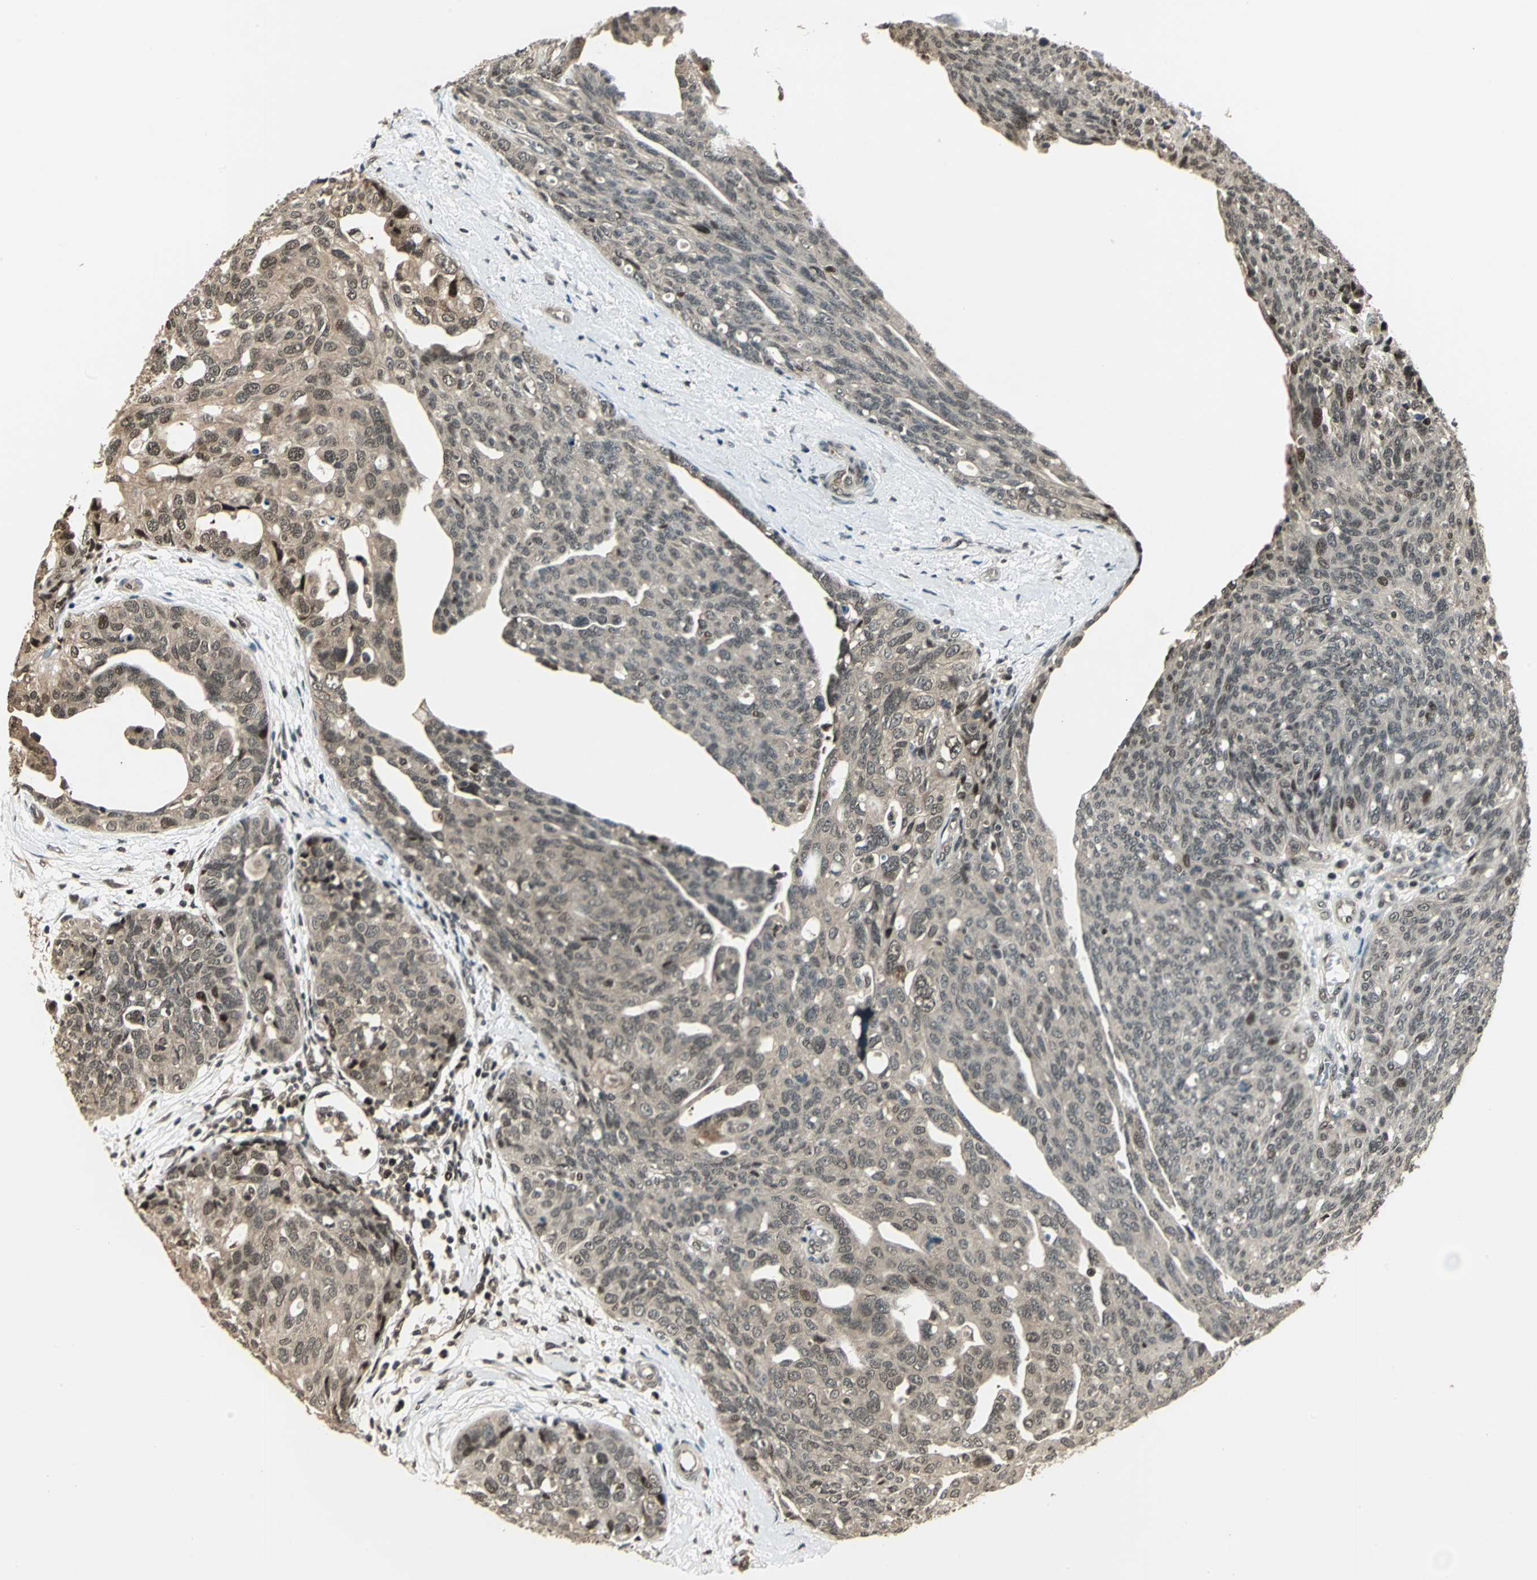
{"staining": {"intensity": "weak", "quantity": ">75%", "location": "cytoplasmic/membranous,nuclear"}, "tissue": "ovarian cancer", "cell_type": "Tumor cells", "image_type": "cancer", "snomed": [{"axis": "morphology", "description": "Carcinoma, endometroid"}, {"axis": "topography", "description": "Ovary"}], "caption": "DAB (3,3'-diaminobenzidine) immunohistochemical staining of ovarian endometroid carcinoma demonstrates weak cytoplasmic/membranous and nuclear protein expression in about >75% of tumor cells. Nuclei are stained in blue.", "gene": "PSMC3", "patient": {"sex": "female", "age": 60}}